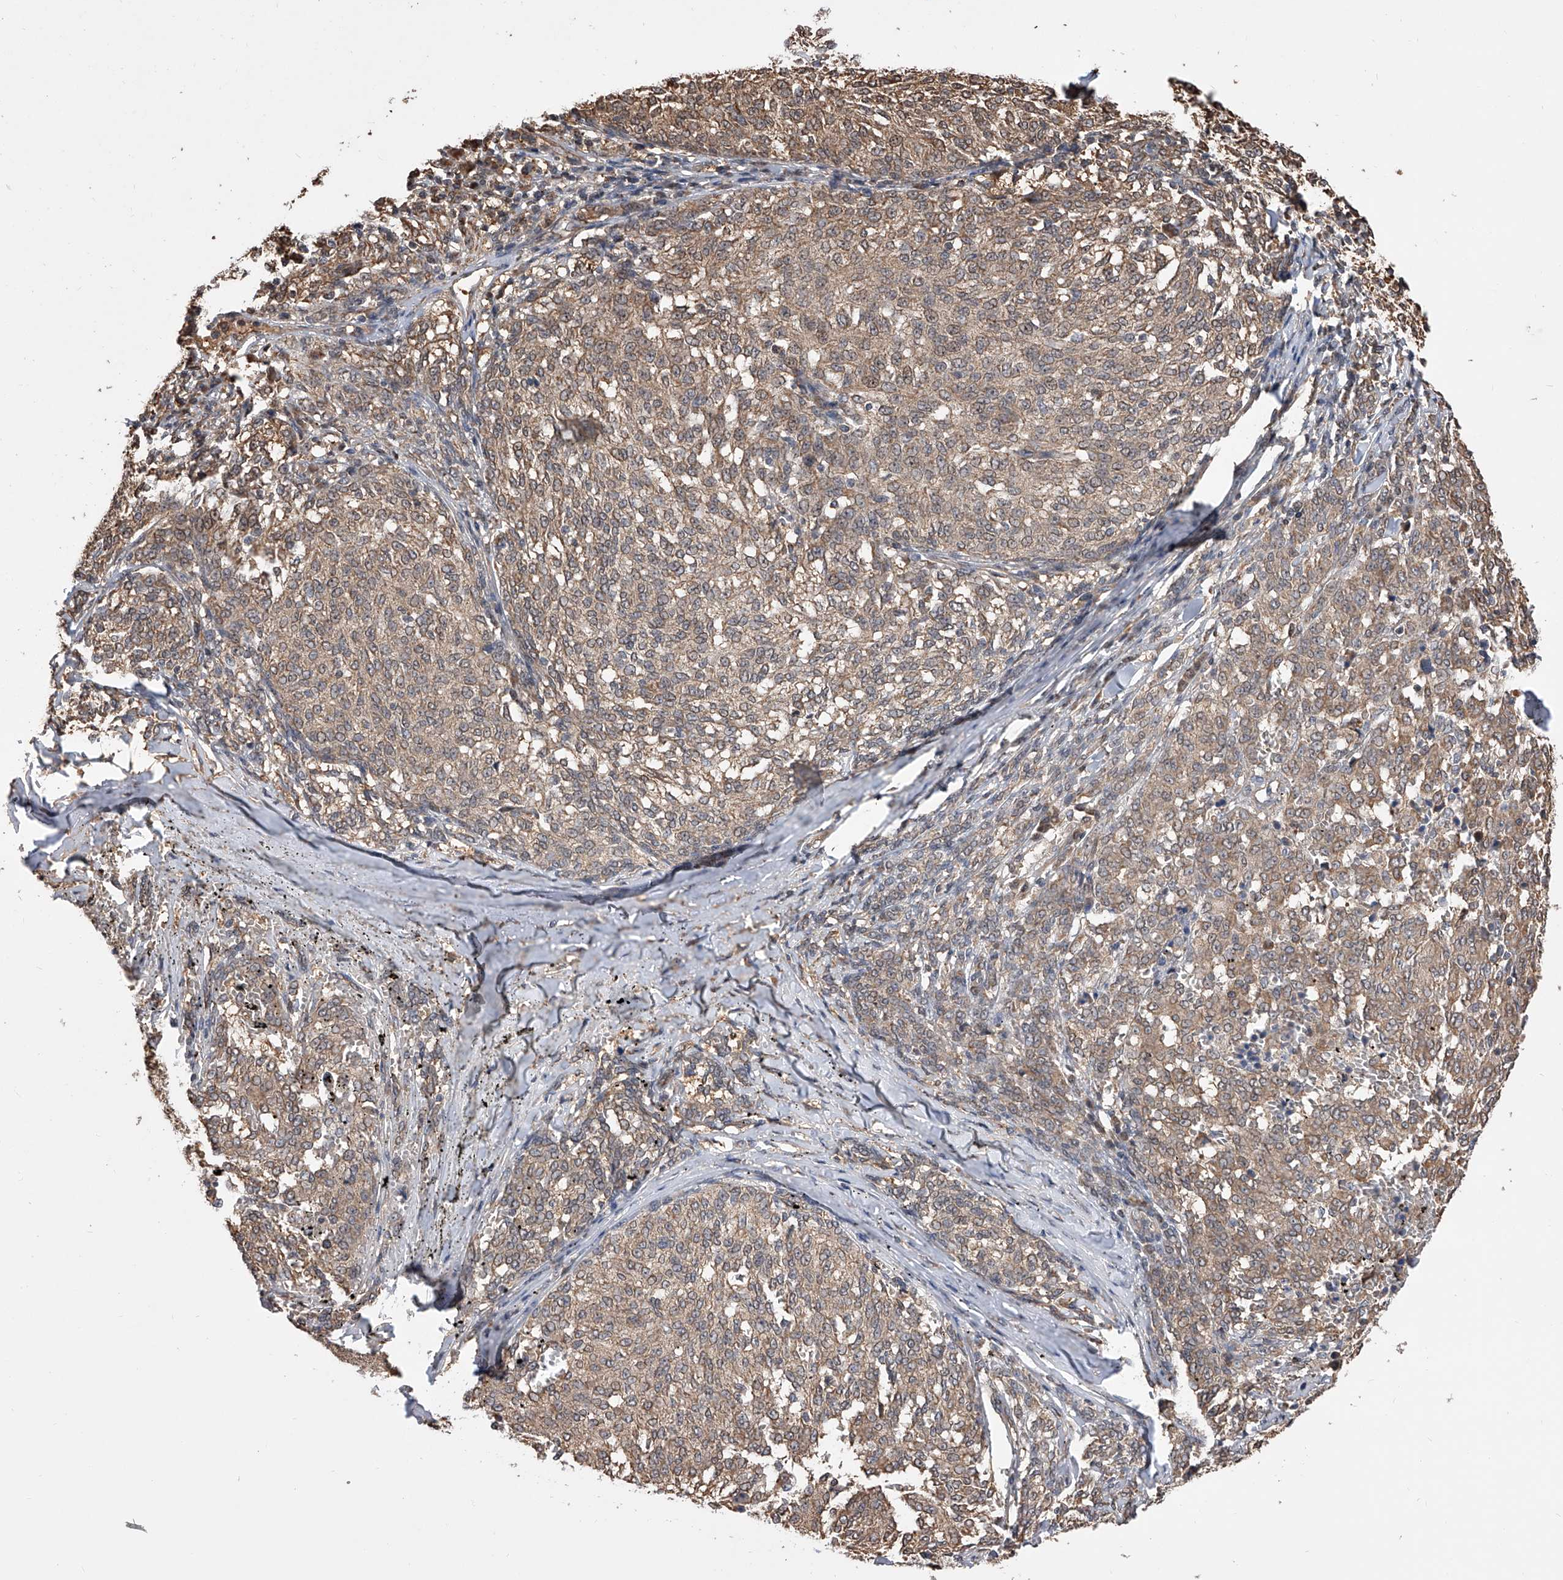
{"staining": {"intensity": "weak", "quantity": ">75%", "location": "cytoplasmic/membranous"}, "tissue": "melanoma", "cell_type": "Tumor cells", "image_type": "cancer", "snomed": [{"axis": "morphology", "description": "Malignant melanoma, NOS"}, {"axis": "topography", "description": "Skin"}], "caption": "Tumor cells show low levels of weak cytoplasmic/membranous expression in approximately >75% of cells in melanoma.", "gene": "GMDS", "patient": {"sex": "female", "age": 72}}